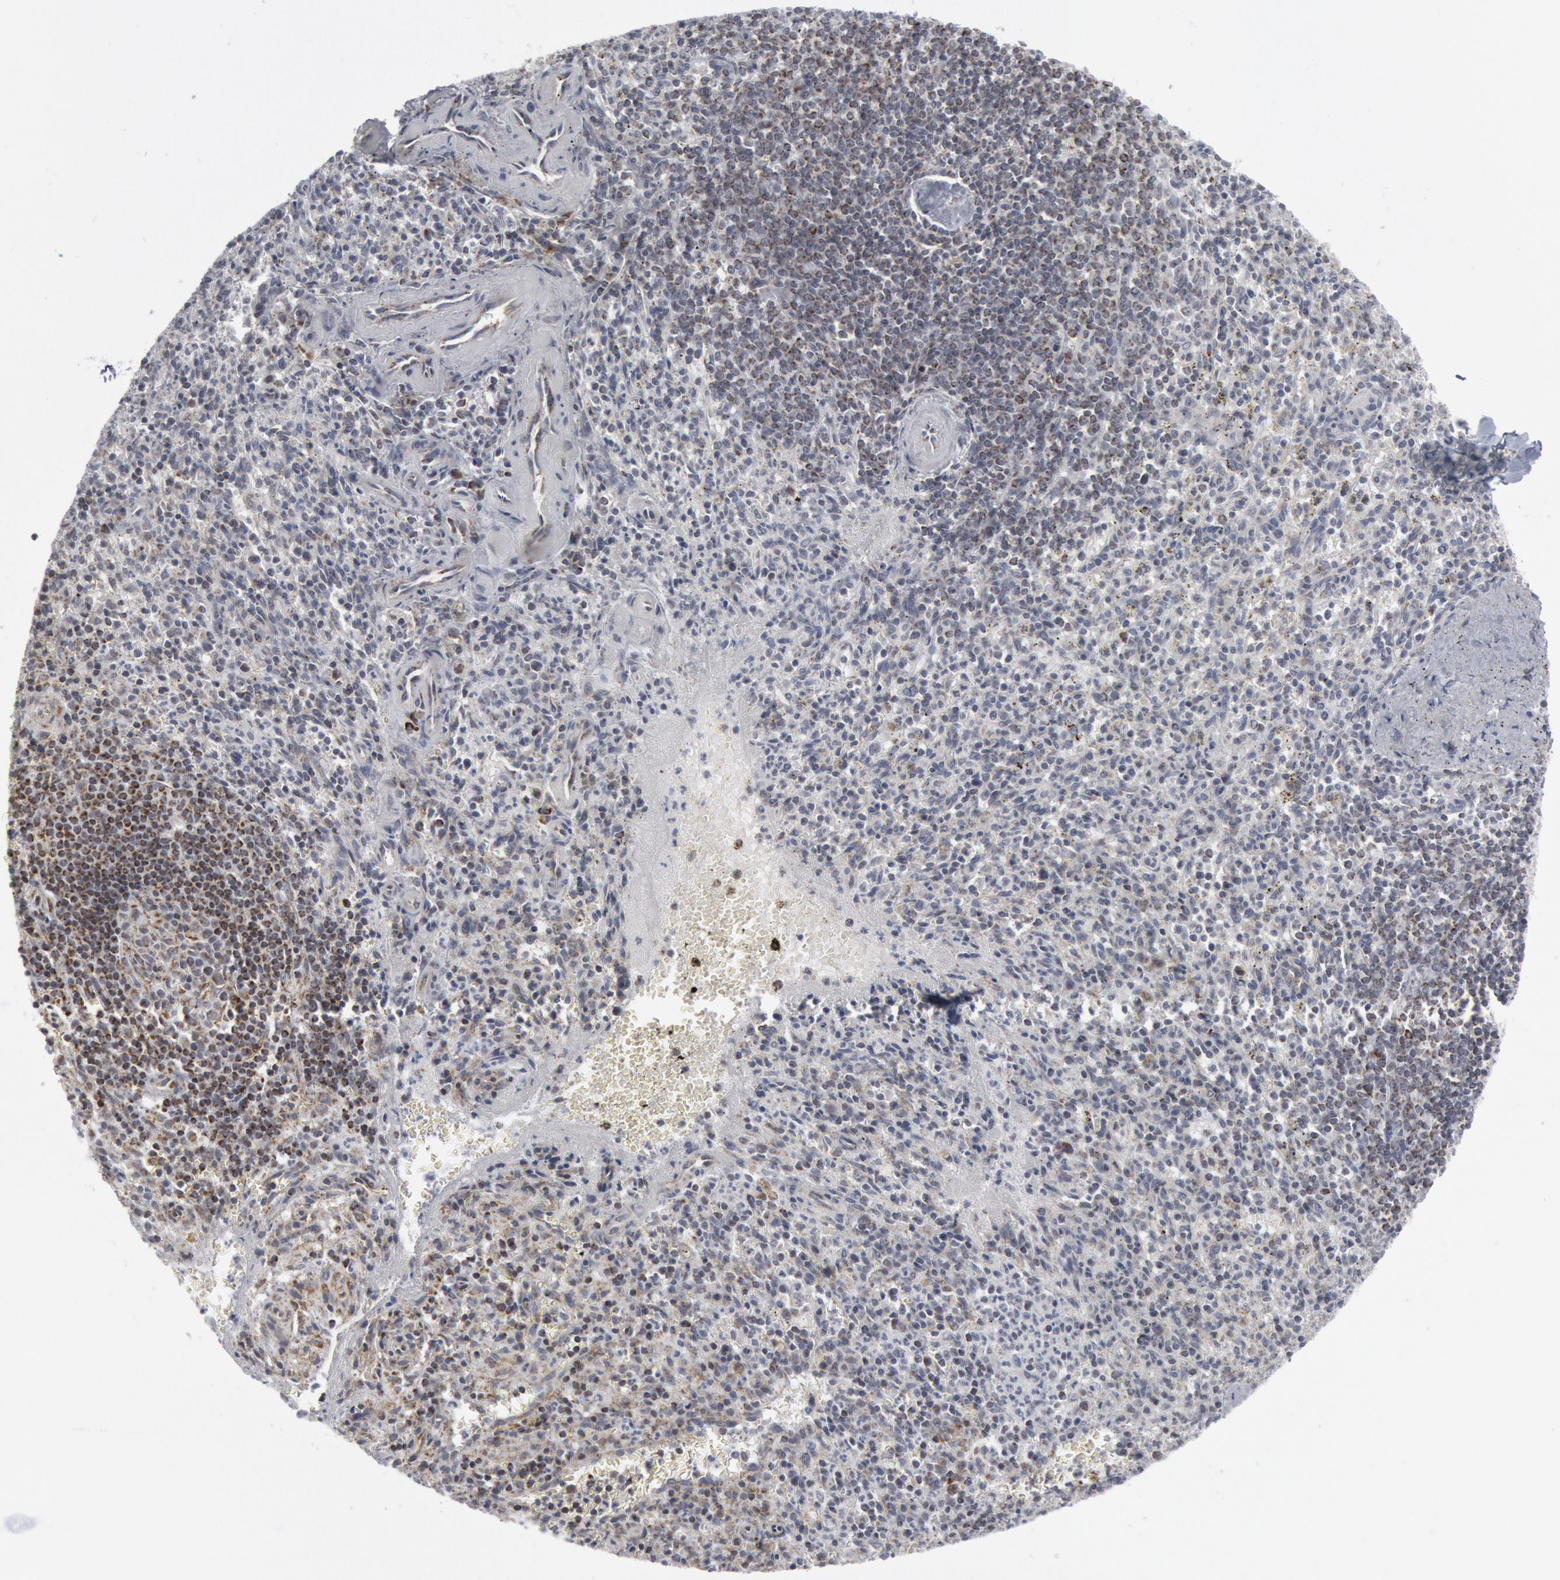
{"staining": {"intensity": "weak", "quantity": "<25%", "location": "cytoplasmic/membranous"}, "tissue": "spleen", "cell_type": "Cells in red pulp", "image_type": "normal", "snomed": [{"axis": "morphology", "description": "Normal tissue, NOS"}, {"axis": "topography", "description": "Spleen"}], "caption": "Immunohistochemistry (IHC) micrograph of normal spleen stained for a protein (brown), which shows no positivity in cells in red pulp. Brightfield microscopy of IHC stained with DAB (brown) and hematoxylin (blue), captured at high magnification.", "gene": "CASP9", "patient": {"sex": "male", "age": 72}}